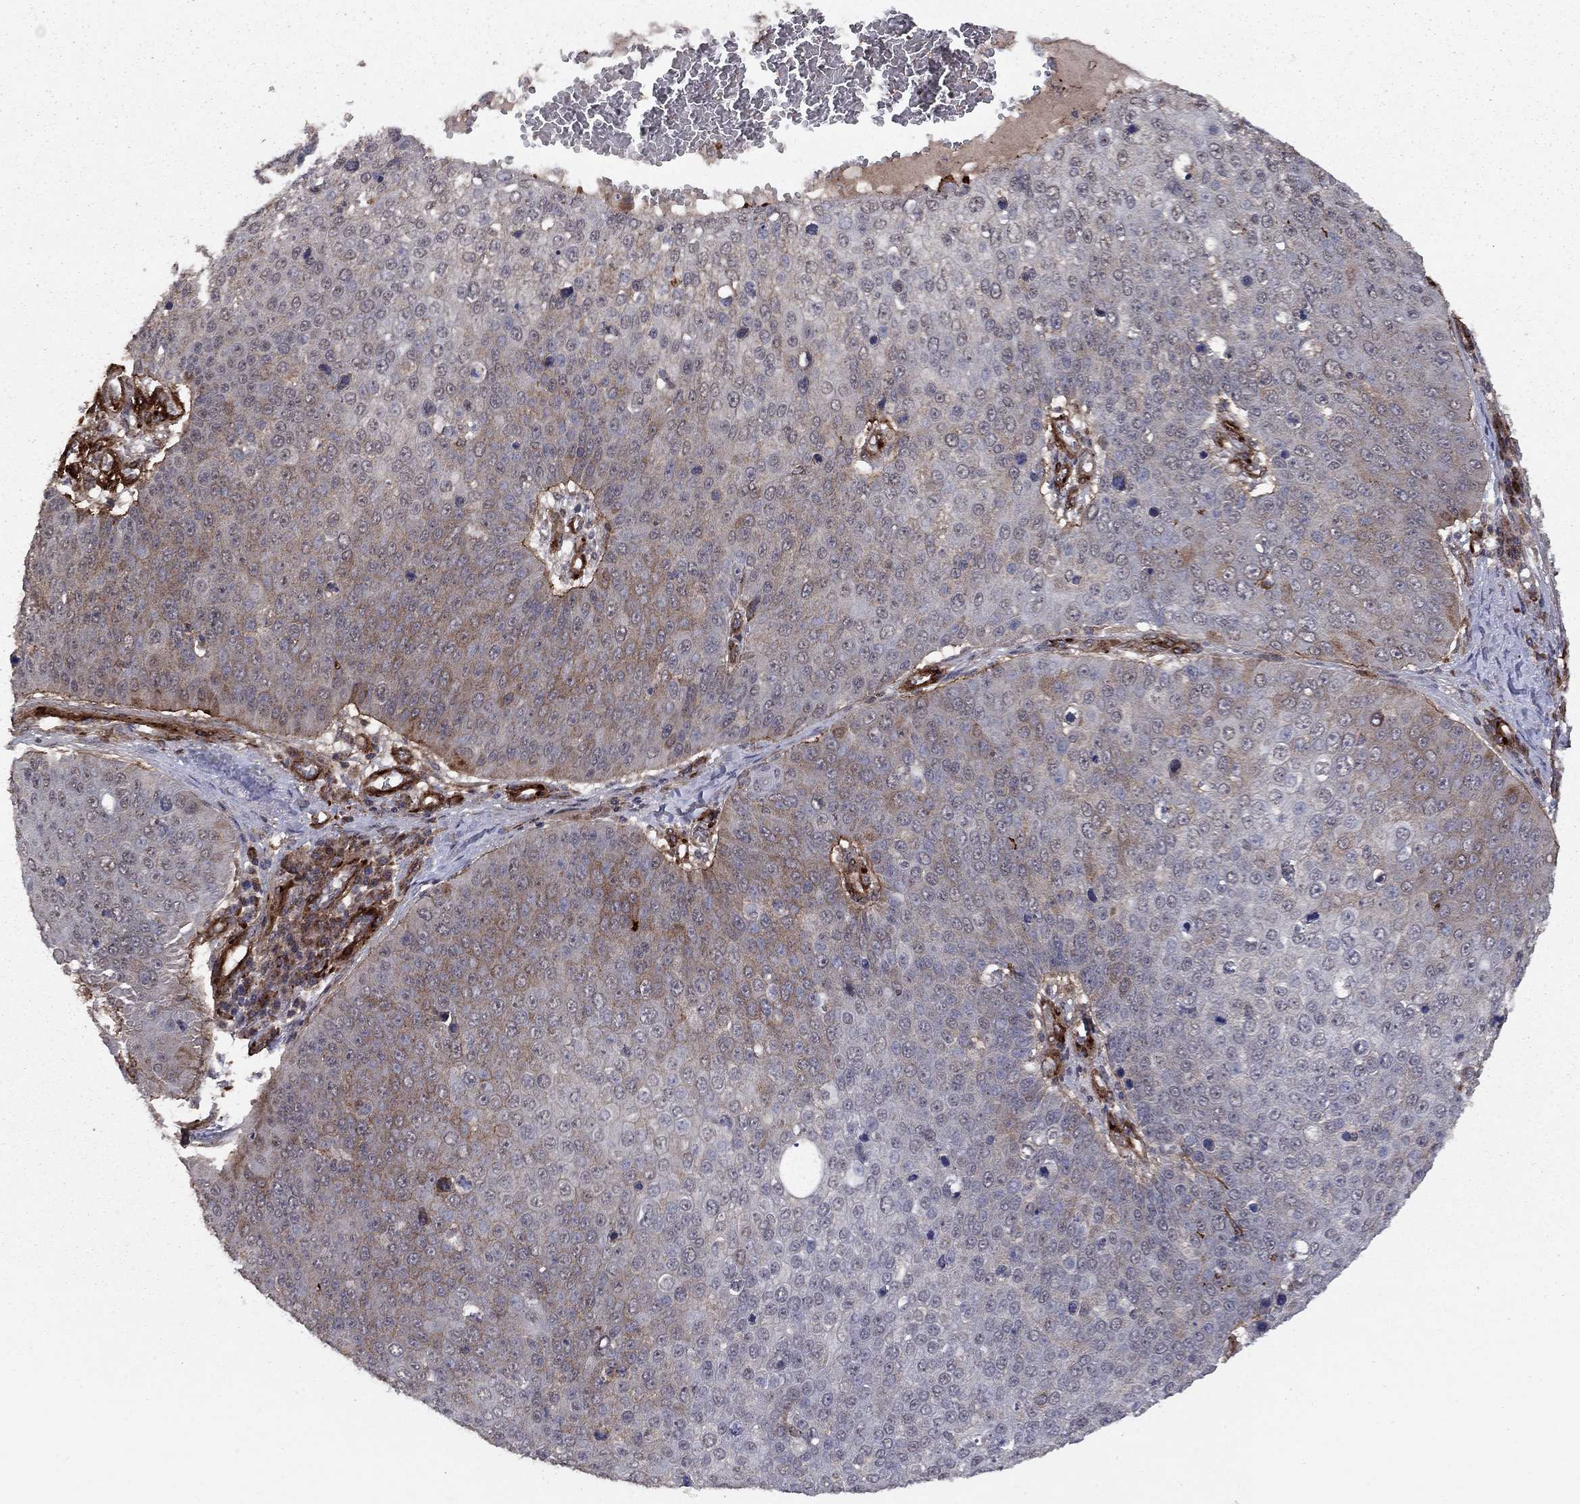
{"staining": {"intensity": "weak", "quantity": "<25%", "location": "cytoplasmic/membranous"}, "tissue": "skin cancer", "cell_type": "Tumor cells", "image_type": "cancer", "snomed": [{"axis": "morphology", "description": "Squamous cell carcinoma, NOS"}, {"axis": "topography", "description": "Skin"}], "caption": "A micrograph of human skin squamous cell carcinoma is negative for staining in tumor cells.", "gene": "COL18A1", "patient": {"sex": "male", "age": 71}}